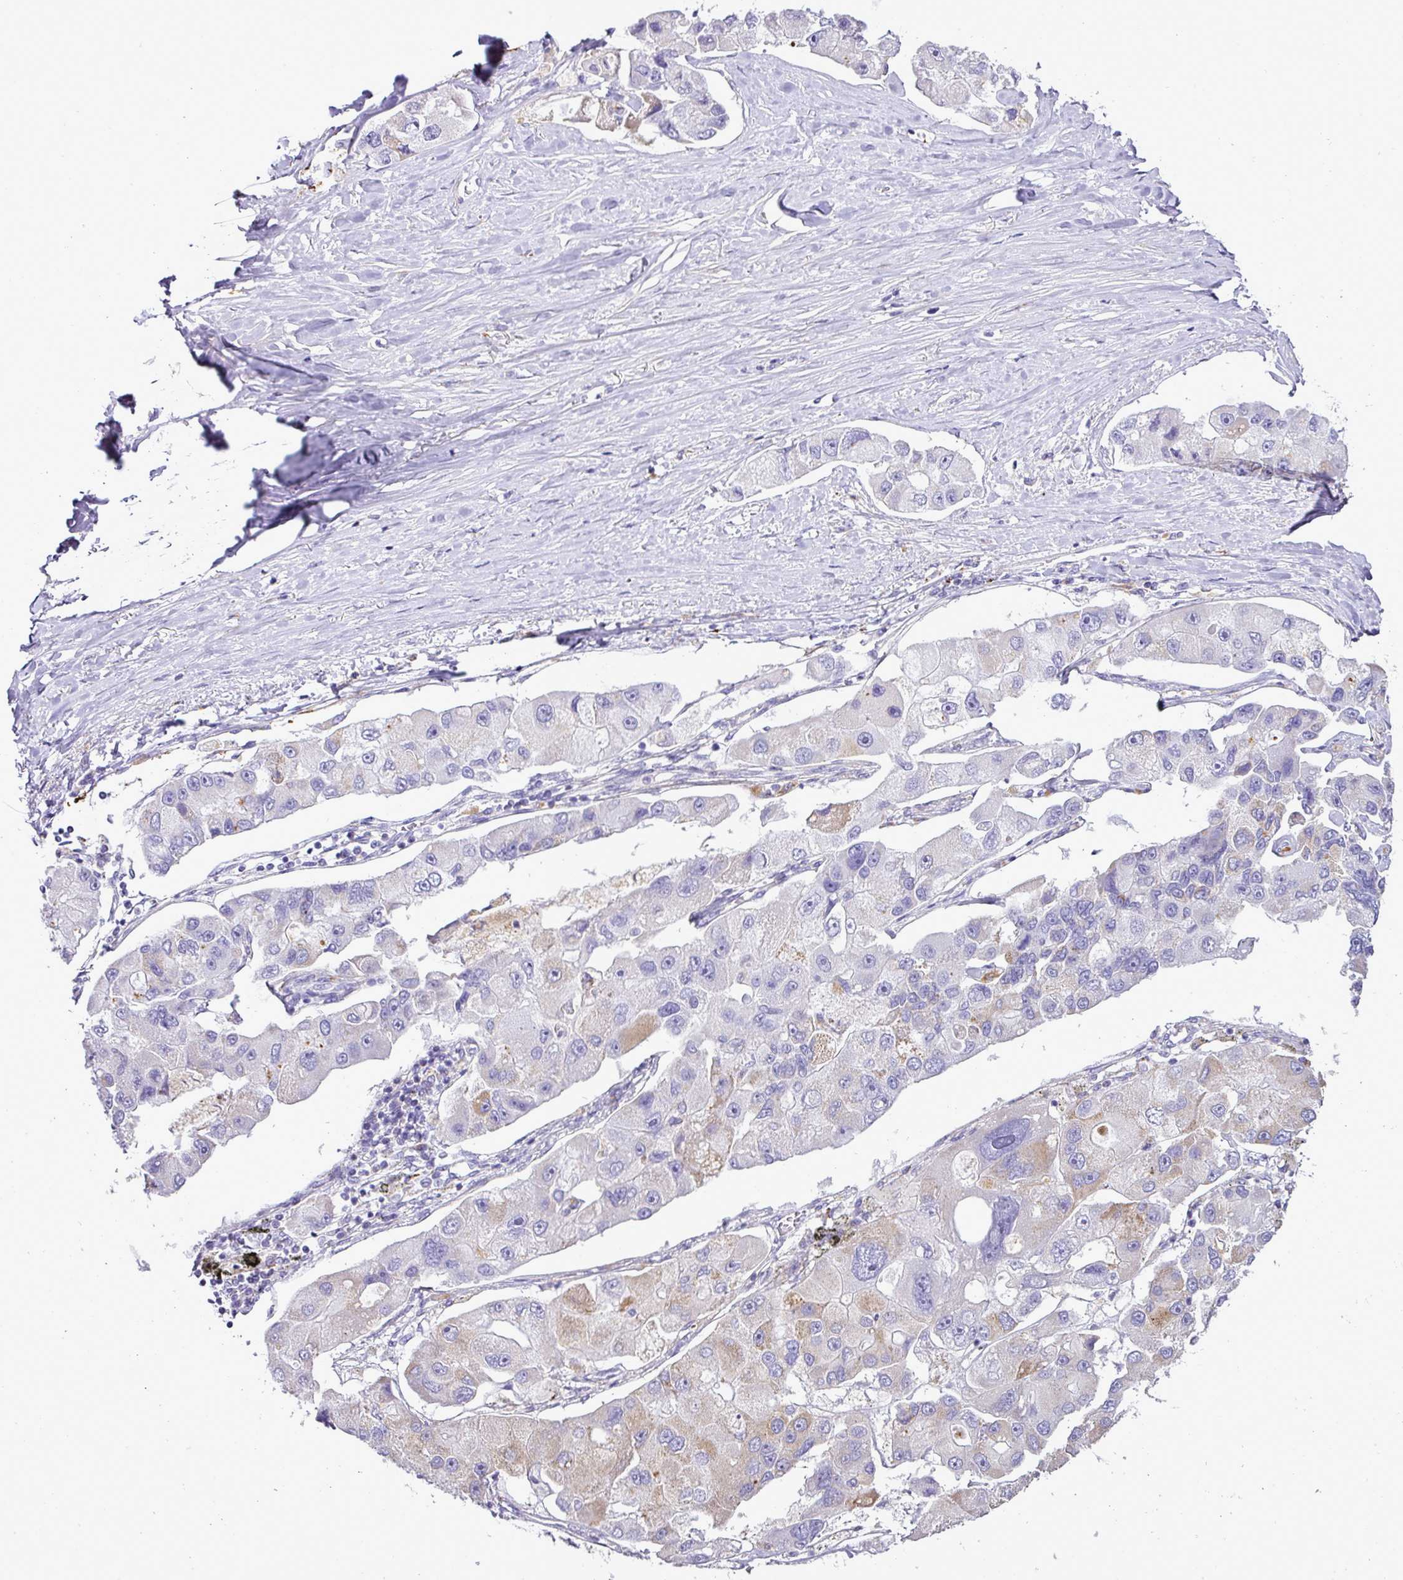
{"staining": {"intensity": "moderate", "quantity": "<25%", "location": "cytoplasmic/membranous"}, "tissue": "lung cancer", "cell_type": "Tumor cells", "image_type": "cancer", "snomed": [{"axis": "morphology", "description": "Adenocarcinoma, NOS"}, {"axis": "topography", "description": "Lung"}], "caption": "Protein analysis of lung adenocarcinoma tissue reveals moderate cytoplasmic/membranous expression in about <25% of tumor cells. (Brightfield microscopy of DAB IHC at high magnification).", "gene": "PGAP4", "patient": {"sex": "female", "age": 54}}